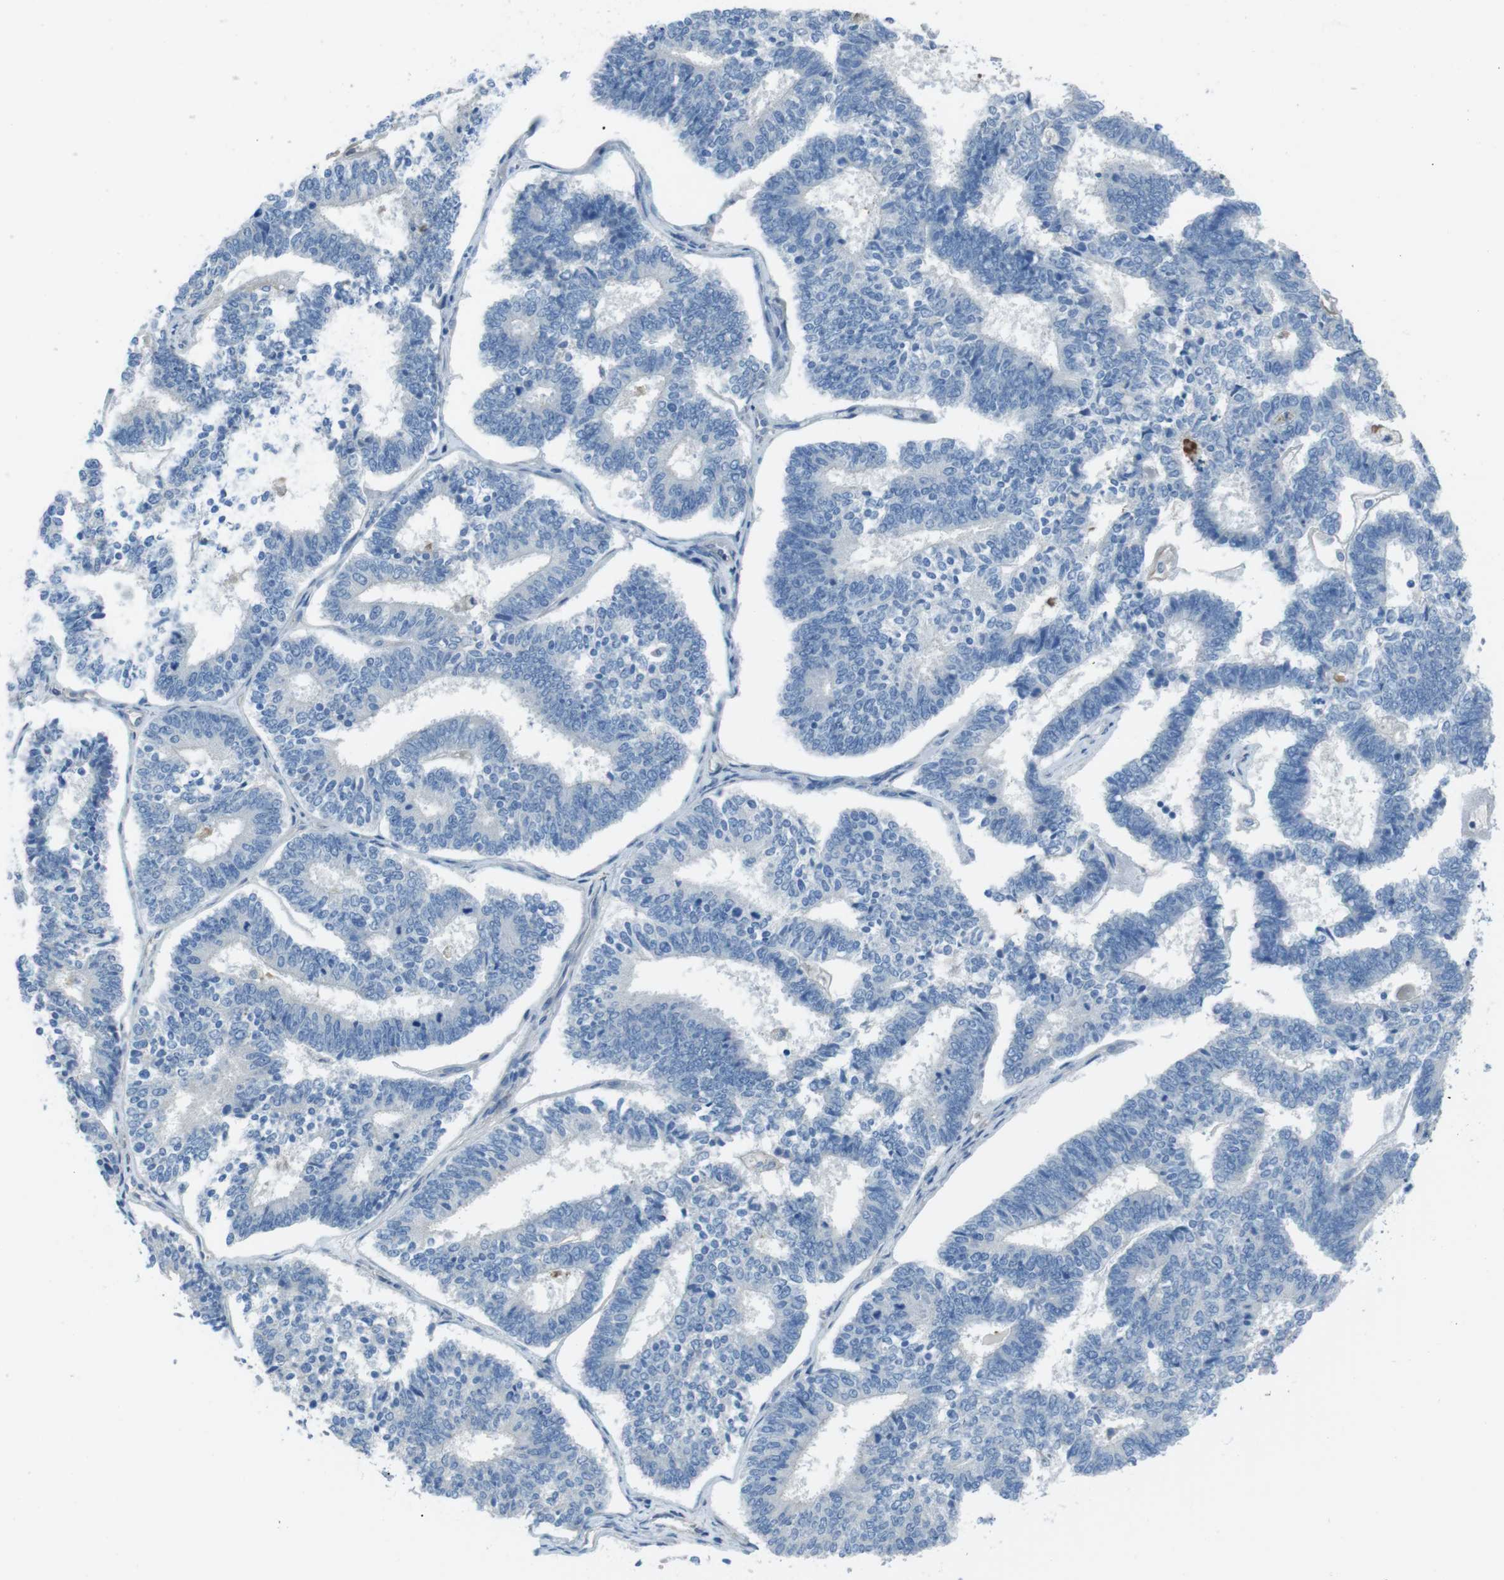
{"staining": {"intensity": "negative", "quantity": "none", "location": "none"}, "tissue": "endometrial cancer", "cell_type": "Tumor cells", "image_type": "cancer", "snomed": [{"axis": "morphology", "description": "Adenocarcinoma, NOS"}, {"axis": "topography", "description": "Endometrium"}], "caption": "Human endometrial cancer stained for a protein using immunohistochemistry displays no positivity in tumor cells.", "gene": "CYP2C8", "patient": {"sex": "female", "age": 70}}